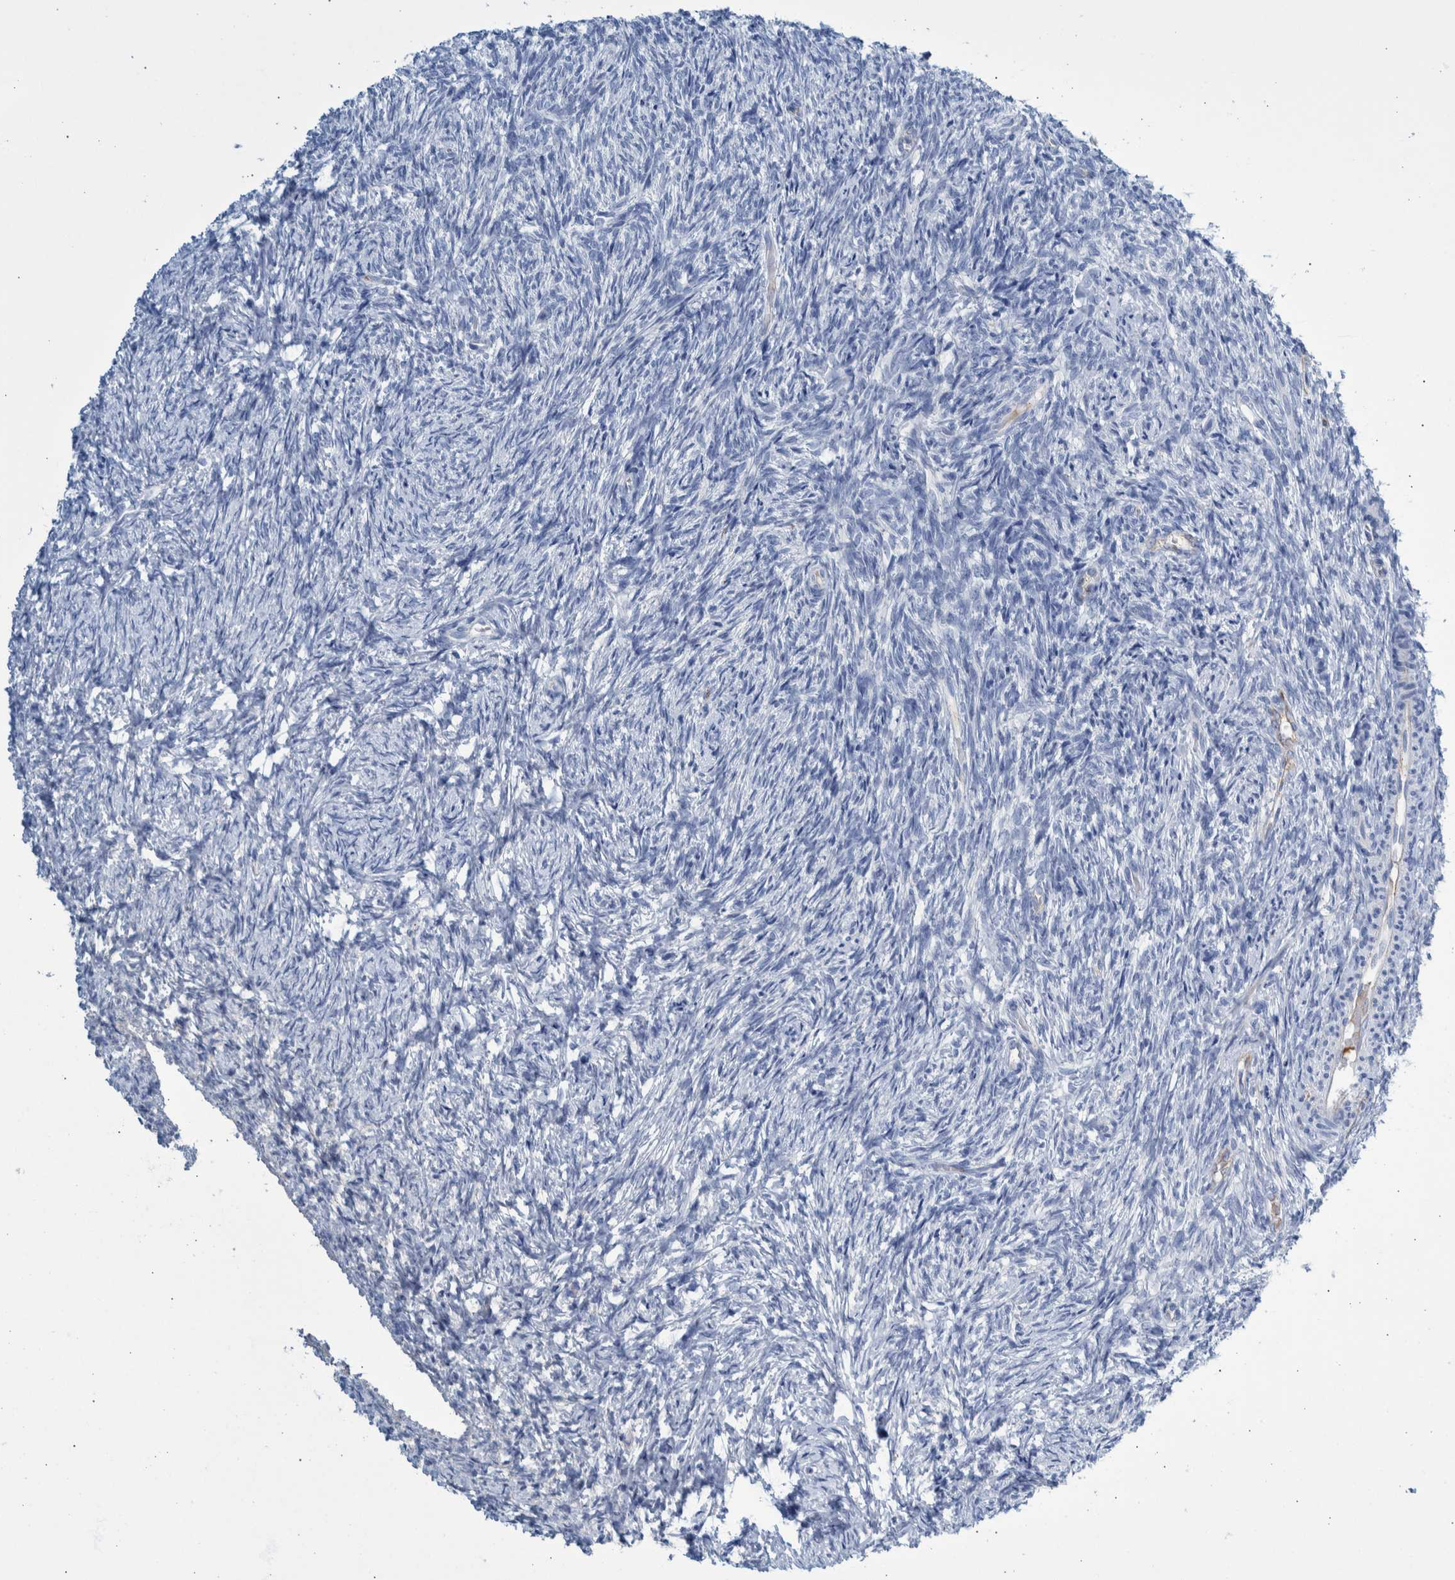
{"staining": {"intensity": "weak", "quantity": "<25%", "location": "cytoplasmic/membranous"}, "tissue": "ovary", "cell_type": "Follicle cells", "image_type": "normal", "snomed": [{"axis": "morphology", "description": "Normal tissue, NOS"}, {"axis": "topography", "description": "Ovary"}], "caption": "Immunohistochemistry (IHC) micrograph of benign ovary: human ovary stained with DAB (3,3'-diaminobenzidine) demonstrates no significant protein positivity in follicle cells. (DAB (3,3'-diaminobenzidine) immunohistochemistry visualized using brightfield microscopy, high magnification).", "gene": "SLC34A3", "patient": {"sex": "female", "age": 41}}